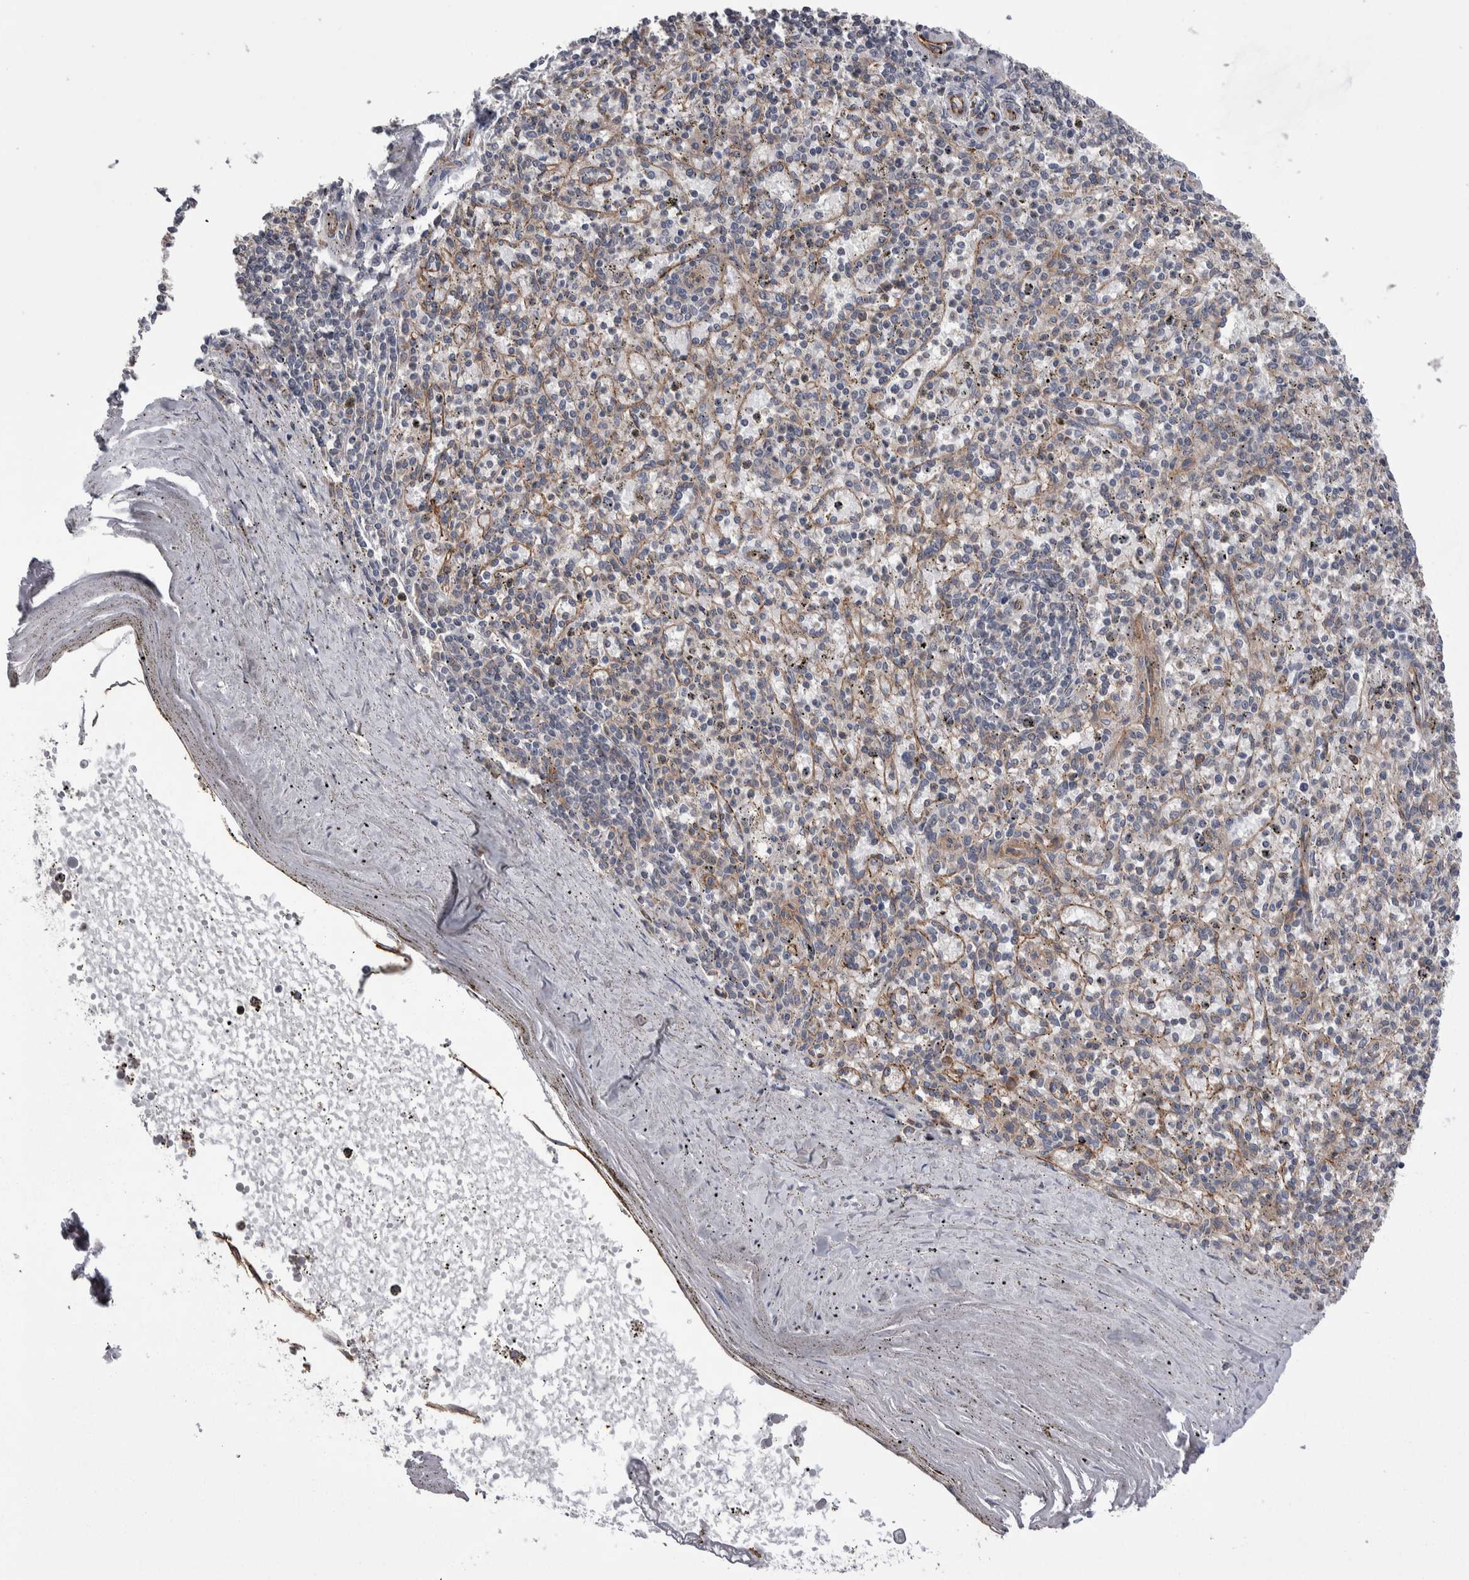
{"staining": {"intensity": "negative", "quantity": "none", "location": "none"}, "tissue": "spleen", "cell_type": "Cells in red pulp", "image_type": "normal", "snomed": [{"axis": "morphology", "description": "Normal tissue, NOS"}, {"axis": "topography", "description": "Spleen"}], "caption": "Spleen was stained to show a protein in brown. There is no significant expression in cells in red pulp. (Brightfield microscopy of DAB (3,3'-diaminobenzidine) IHC at high magnification).", "gene": "LIMA1", "patient": {"sex": "male", "age": 72}}